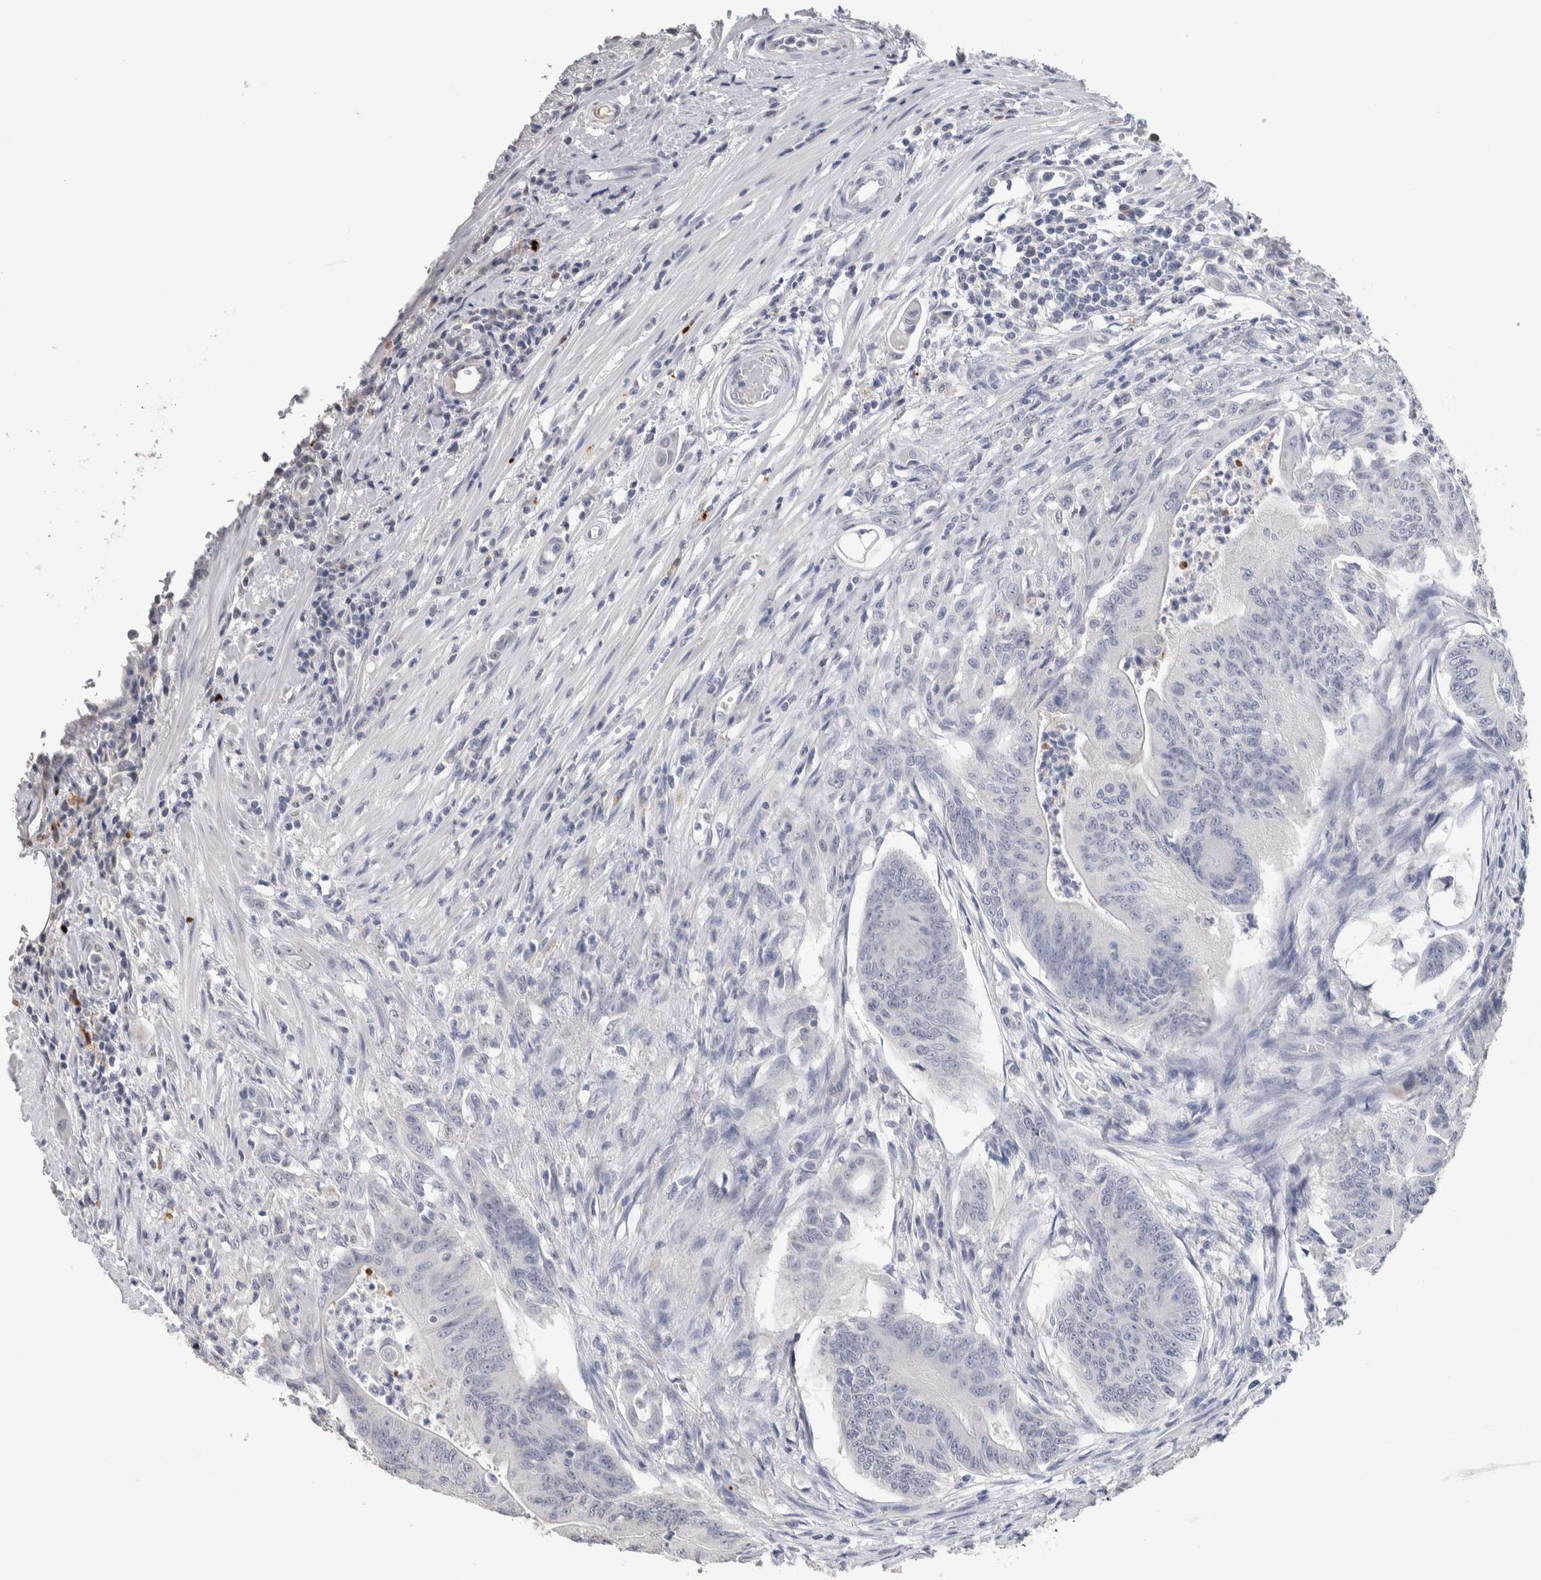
{"staining": {"intensity": "negative", "quantity": "none", "location": "none"}, "tissue": "colorectal cancer", "cell_type": "Tumor cells", "image_type": "cancer", "snomed": [{"axis": "morphology", "description": "Adenoma, NOS"}, {"axis": "morphology", "description": "Adenocarcinoma, NOS"}, {"axis": "topography", "description": "Colon"}], "caption": "Human colorectal adenocarcinoma stained for a protein using immunohistochemistry (IHC) reveals no expression in tumor cells.", "gene": "TMEM102", "patient": {"sex": "male", "age": 79}}